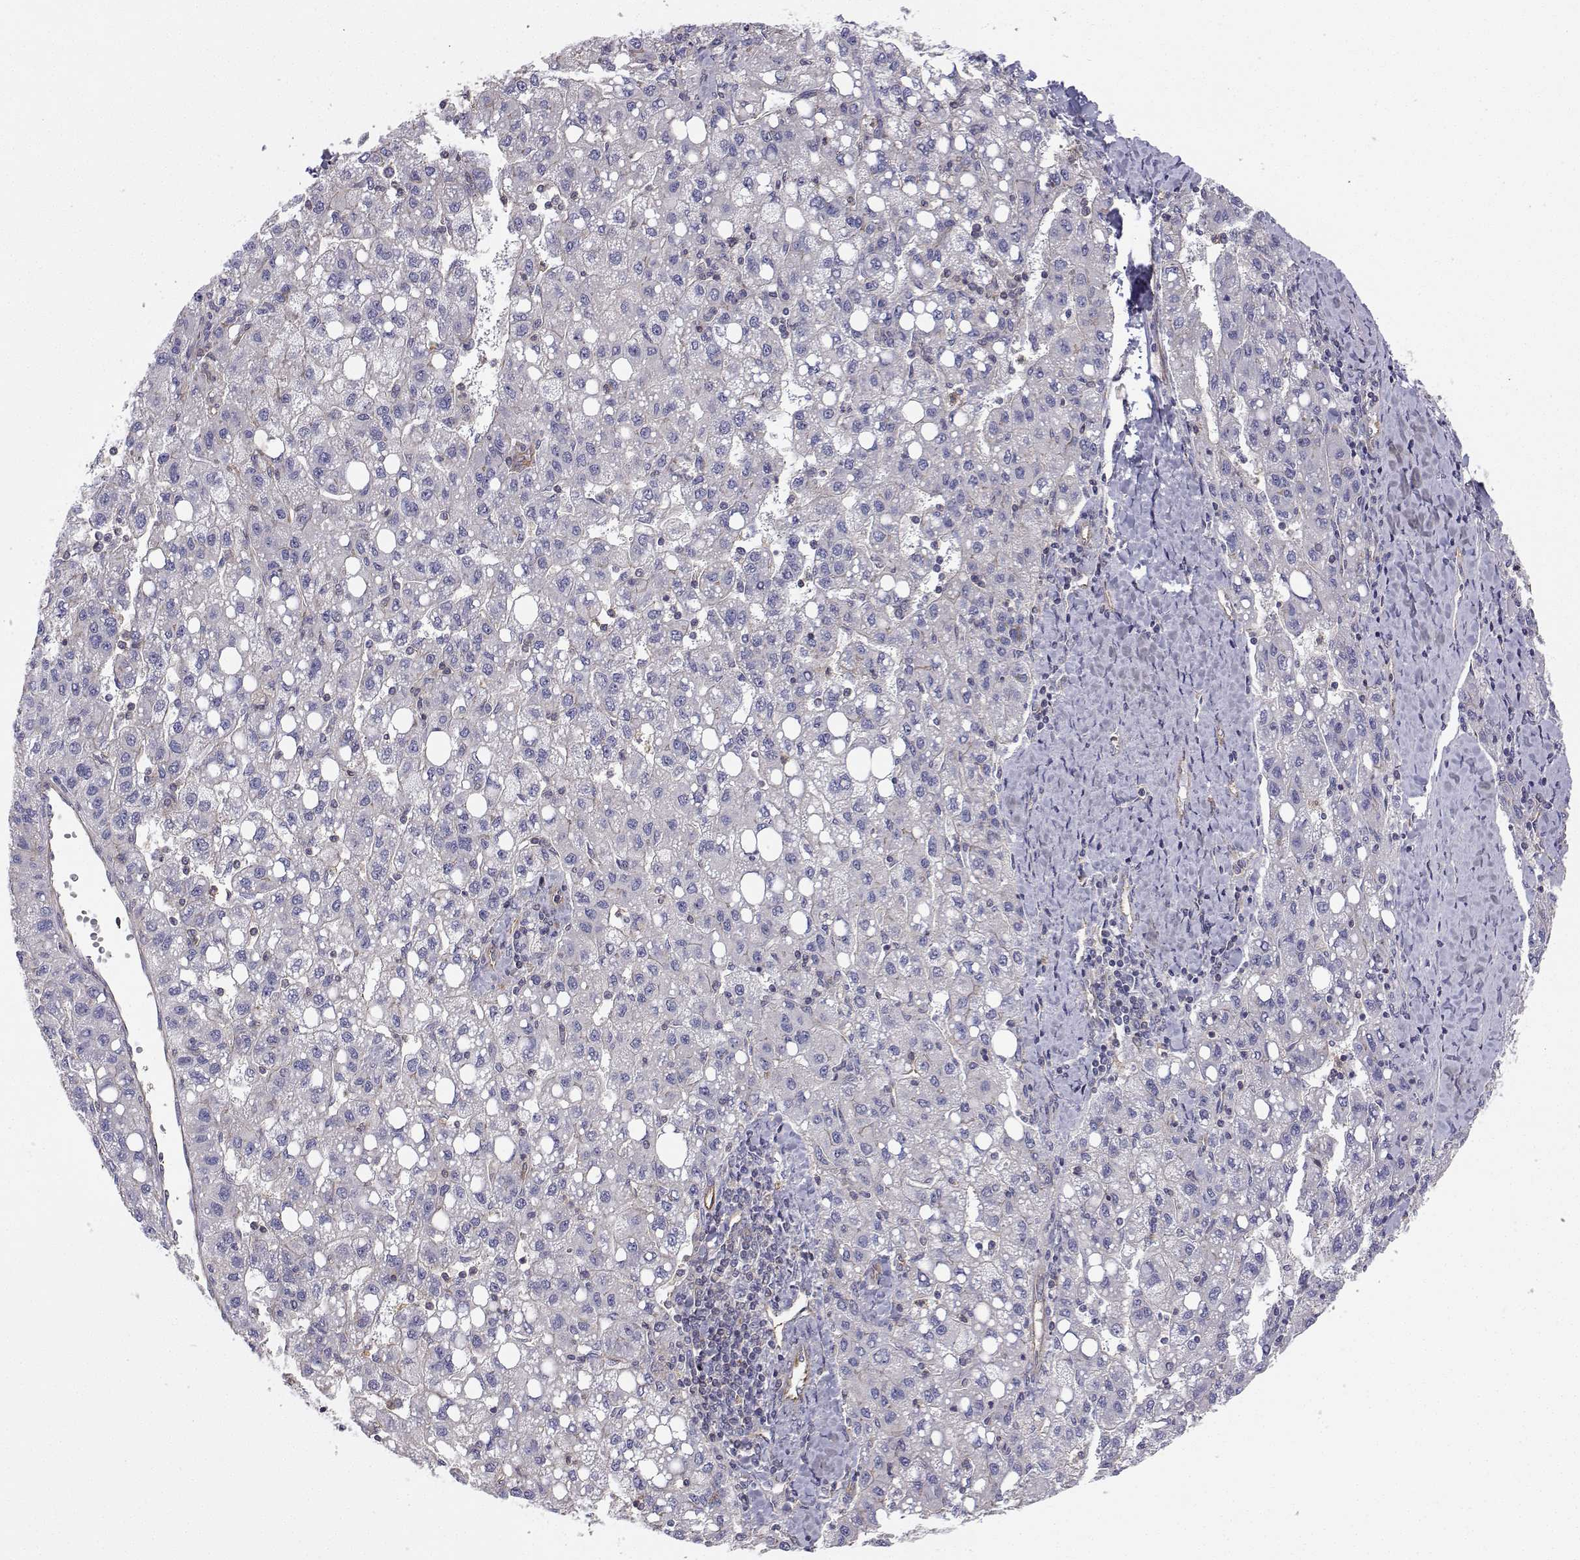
{"staining": {"intensity": "negative", "quantity": "none", "location": "none"}, "tissue": "liver cancer", "cell_type": "Tumor cells", "image_type": "cancer", "snomed": [{"axis": "morphology", "description": "Carcinoma, Hepatocellular, NOS"}, {"axis": "topography", "description": "Liver"}], "caption": "Tumor cells are negative for protein expression in human liver hepatocellular carcinoma.", "gene": "MYH9", "patient": {"sex": "female", "age": 82}}